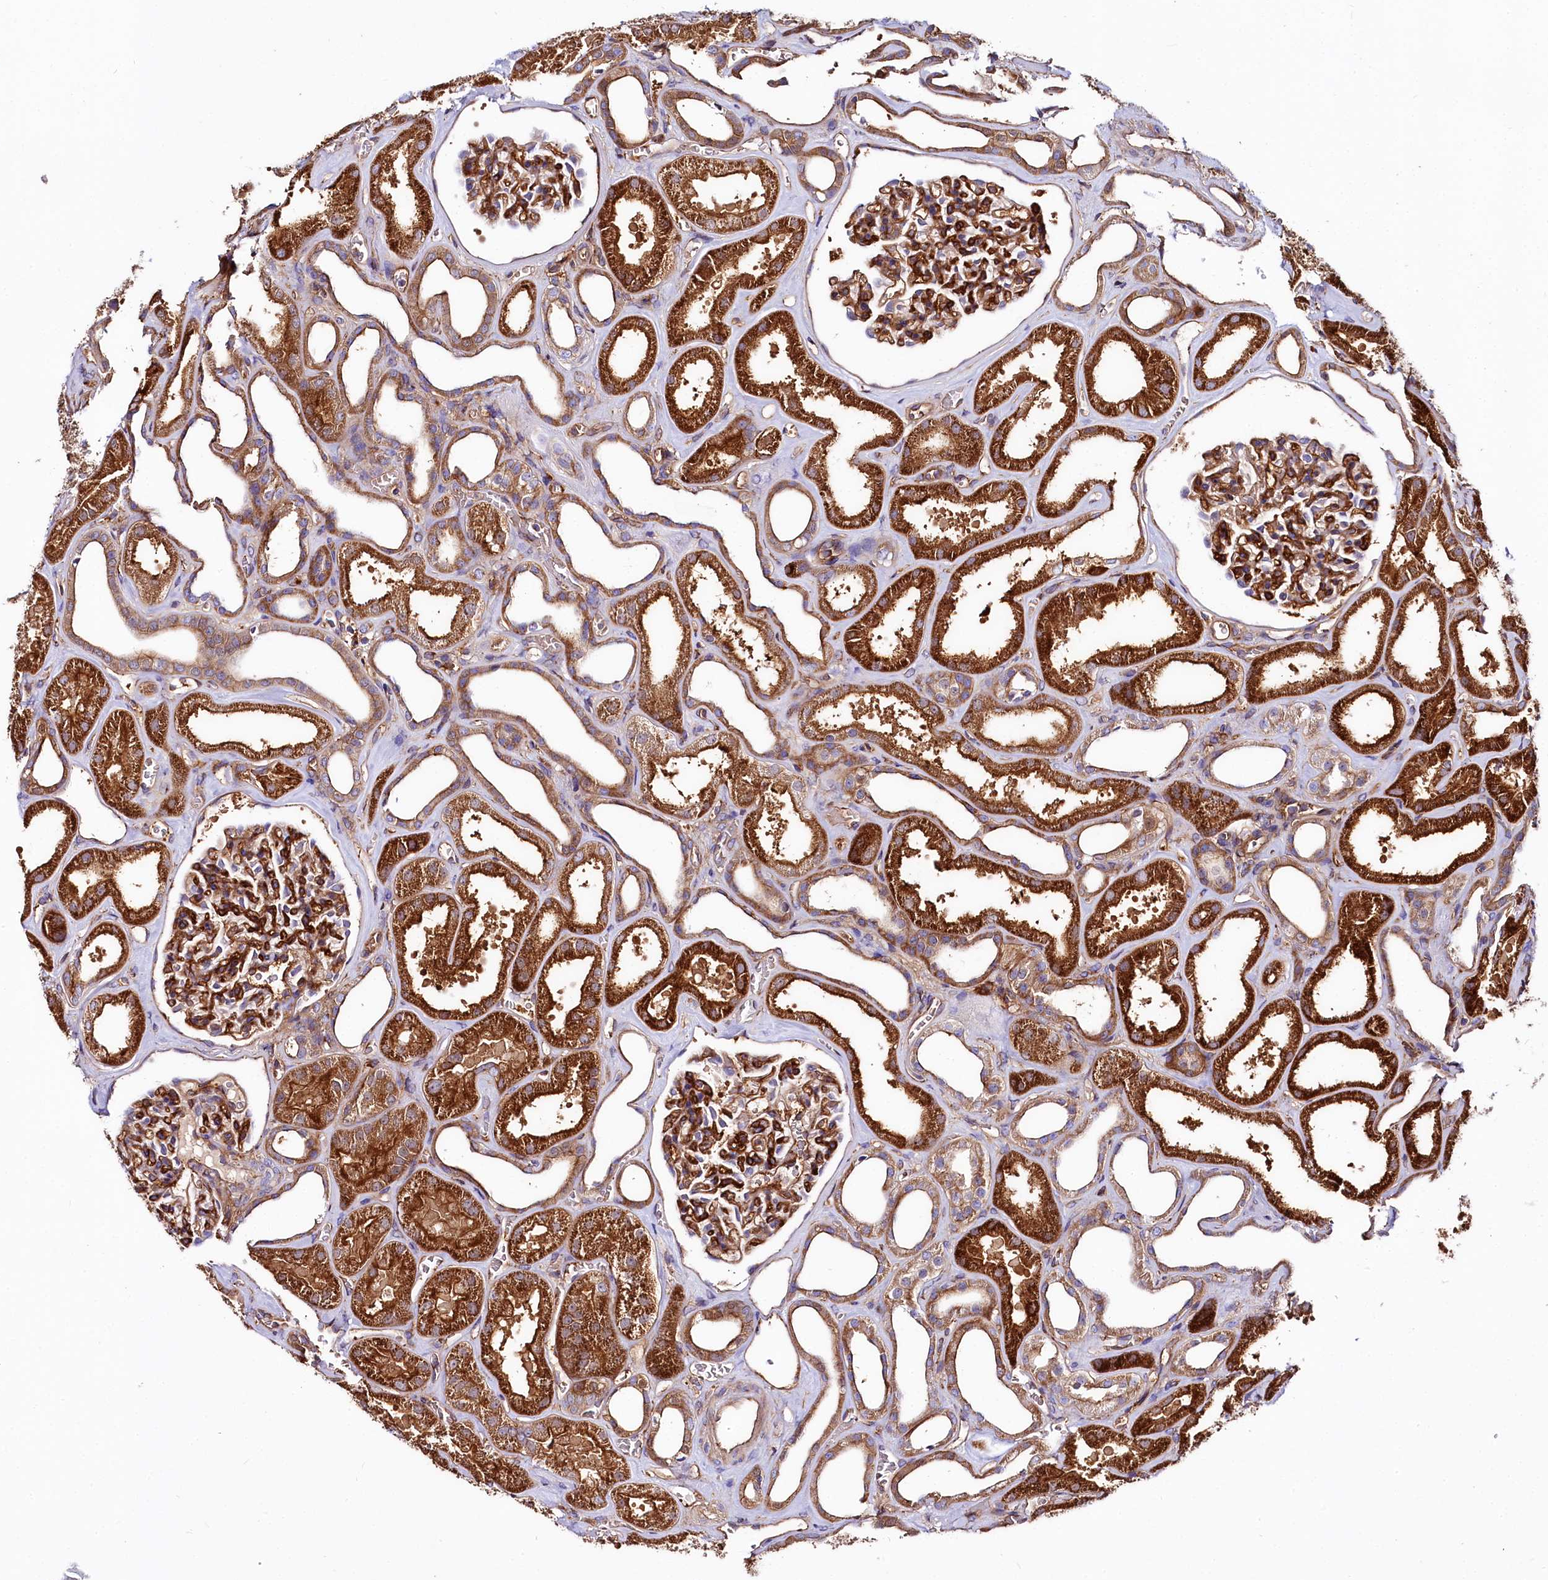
{"staining": {"intensity": "strong", "quantity": ">75%", "location": "cytoplasmic/membranous"}, "tissue": "kidney", "cell_type": "Cells in glomeruli", "image_type": "normal", "snomed": [{"axis": "morphology", "description": "Normal tissue, NOS"}, {"axis": "morphology", "description": "Adenocarcinoma, NOS"}, {"axis": "topography", "description": "Kidney"}], "caption": "Immunohistochemical staining of benign kidney reveals >75% levels of strong cytoplasmic/membranous protein positivity in approximately >75% of cells in glomeruli.", "gene": "ANO6", "patient": {"sex": "female", "age": 68}}